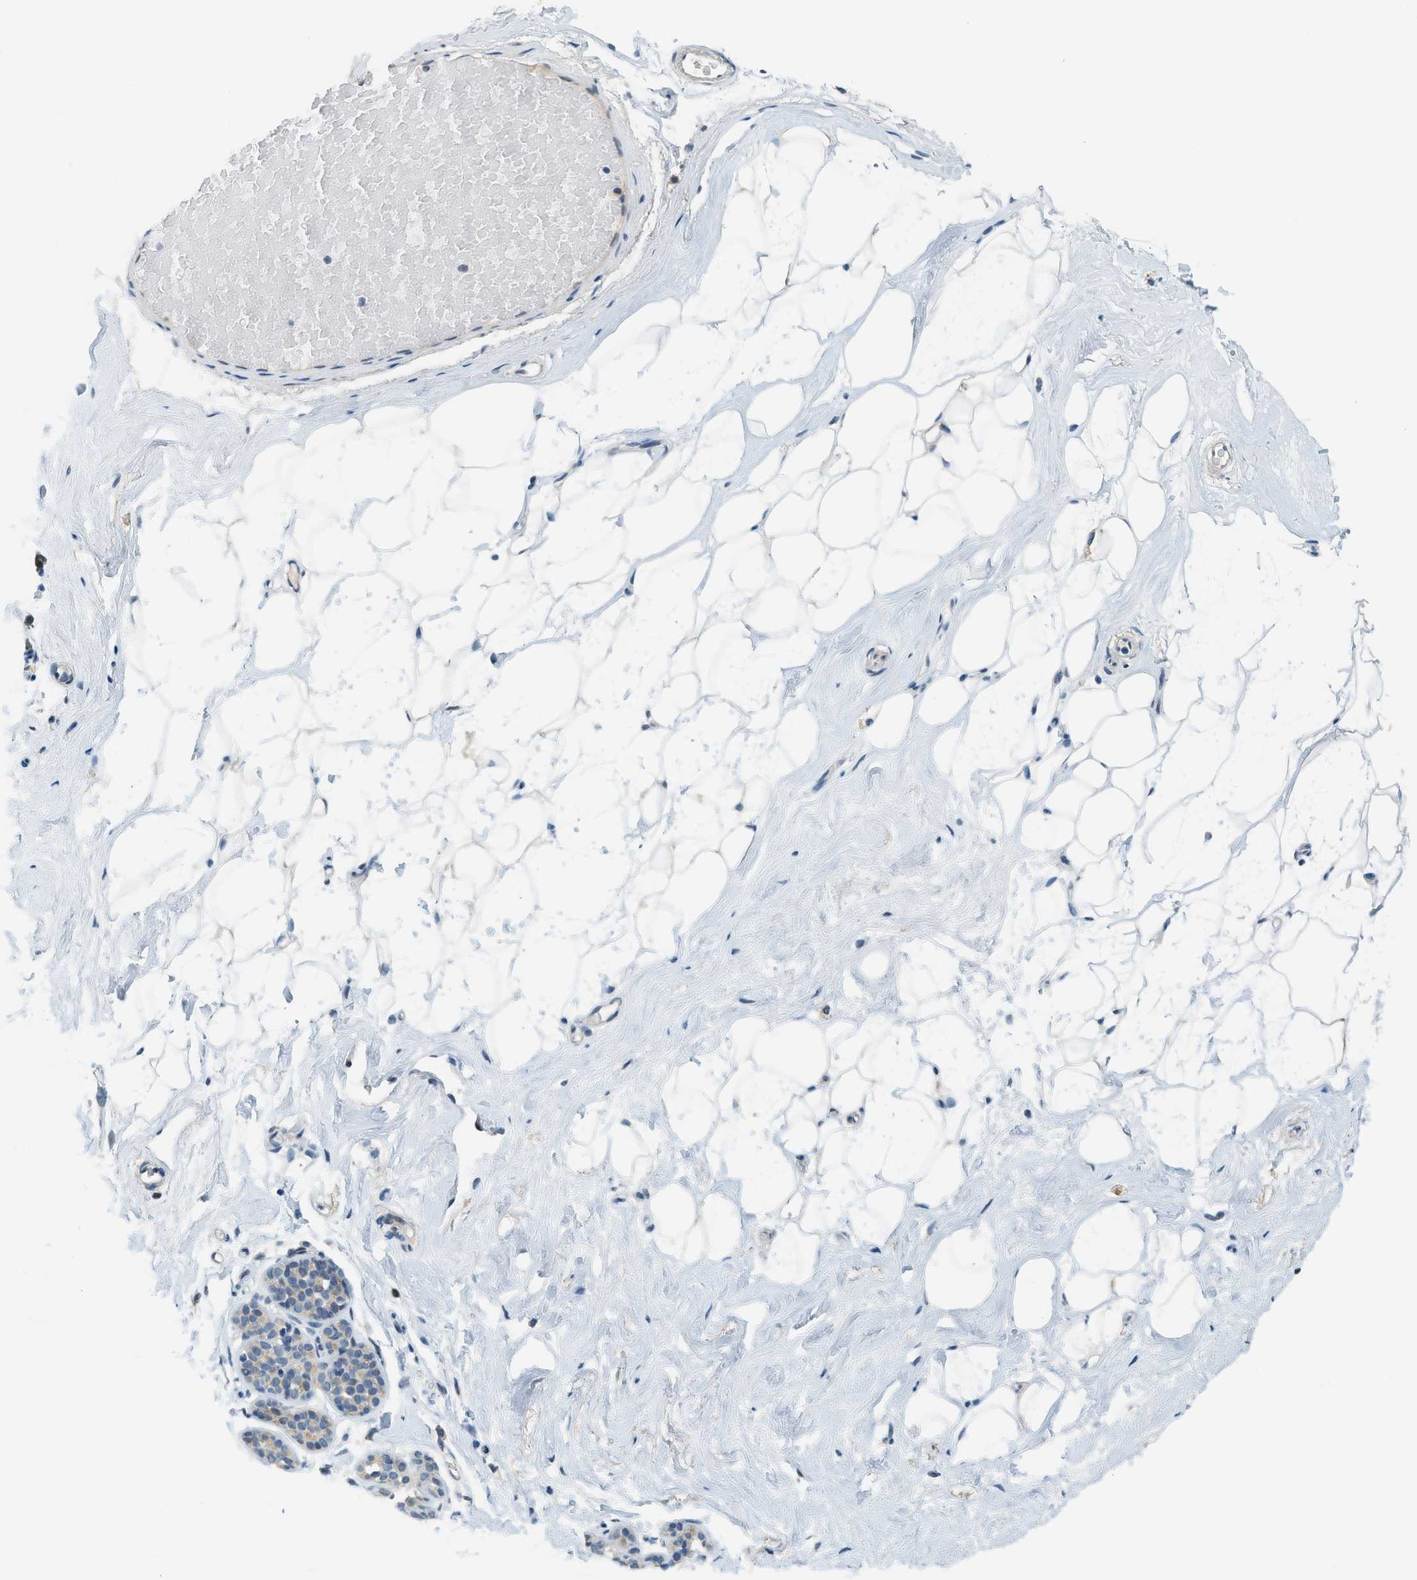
{"staining": {"intensity": "negative", "quantity": "none", "location": "none"}, "tissue": "breast", "cell_type": "Adipocytes", "image_type": "normal", "snomed": [{"axis": "morphology", "description": "Normal tissue, NOS"}, {"axis": "topography", "description": "Breast"}], "caption": "An image of human breast is negative for staining in adipocytes. (DAB (3,3'-diaminobenzidine) IHC visualized using brightfield microscopy, high magnification).", "gene": "TCF3", "patient": {"sex": "female", "age": 75}}